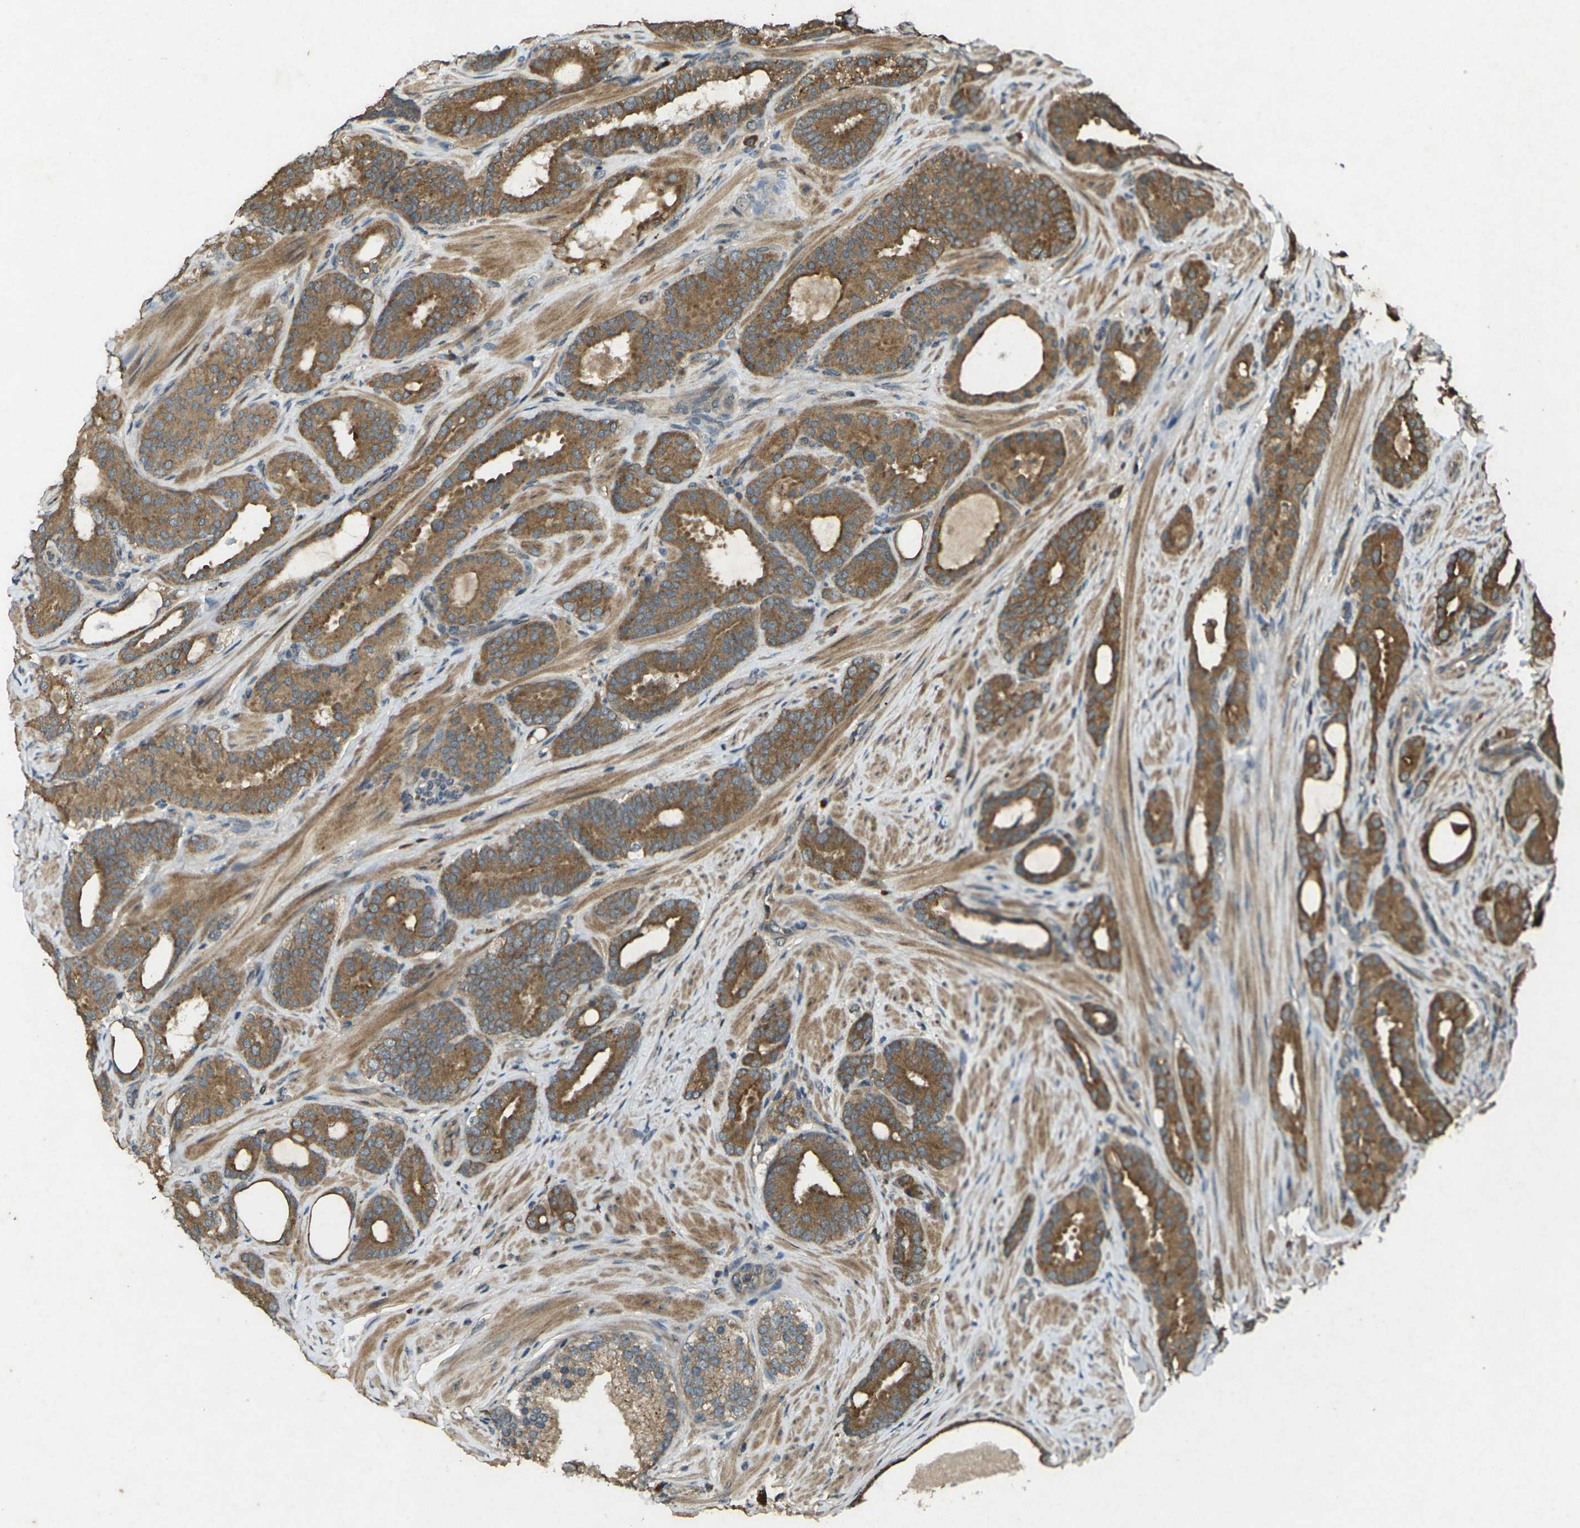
{"staining": {"intensity": "moderate", "quantity": ">75%", "location": "cytoplasmic/membranous"}, "tissue": "prostate cancer", "cell_type": "Tumor cells", "image_type": "cancer", "snomed": [{"axis": "morphology", "description": "Adenocarcinoma, Low grade"}, {"axis": "topography", "description": "Prostate"}], "caption": "Prostate cancer stained for a protein demonstrates moderate cytoplasmic/membranous positivity in tumor cells.", "gene": "TAP1", "patient": {"sex": "male", "age": 63}}